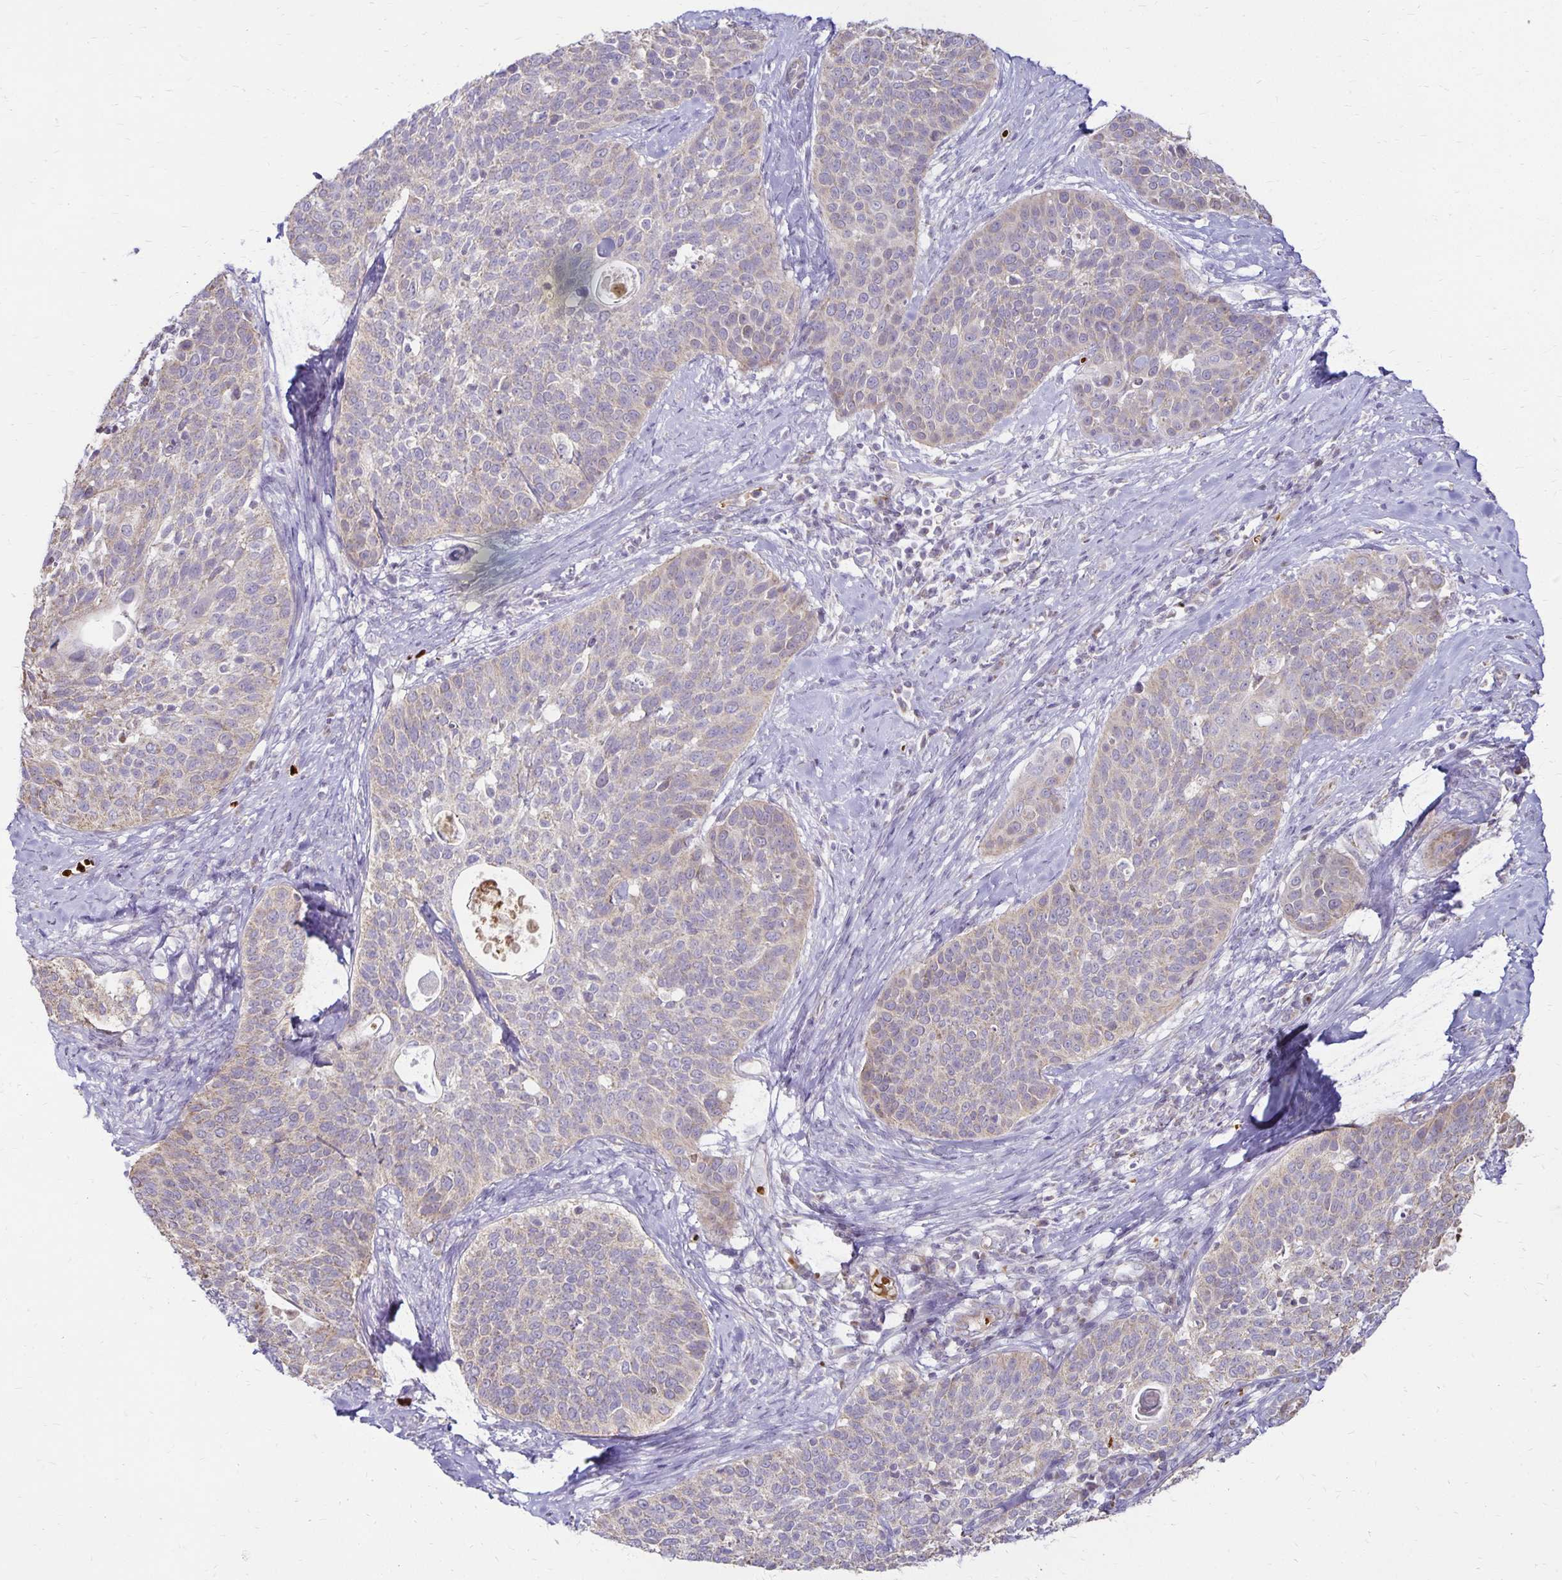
{"staining": {"intensity": "weak", "quantity": "25%-75%", "location": "cytoplasmic/membranous"}, "tissue": "cervical cancer", "cell_type": "Tumor cells", "image_type": "cancer", "snomed": [{"axis": "morphology", "description": "Squamous cell carcinoma, NOS"}, {"axis": "topography", "description": "Cervix"}], "caption": "Protein positivity by immunohistochemistry (IHC) shows weak cytoplasmic/membranous positivity in approximately 25%-75% of tumor cells in cervical cancer (squamous cell carcinoma). The staining was performed using DAB (3,3'-diaminobenzidine), with brown indicating positive protein expression. Nuclei are stained blue with hematoxylin.", "gene": "FN3K", "patient": {"sex": "female", "age": 69}}